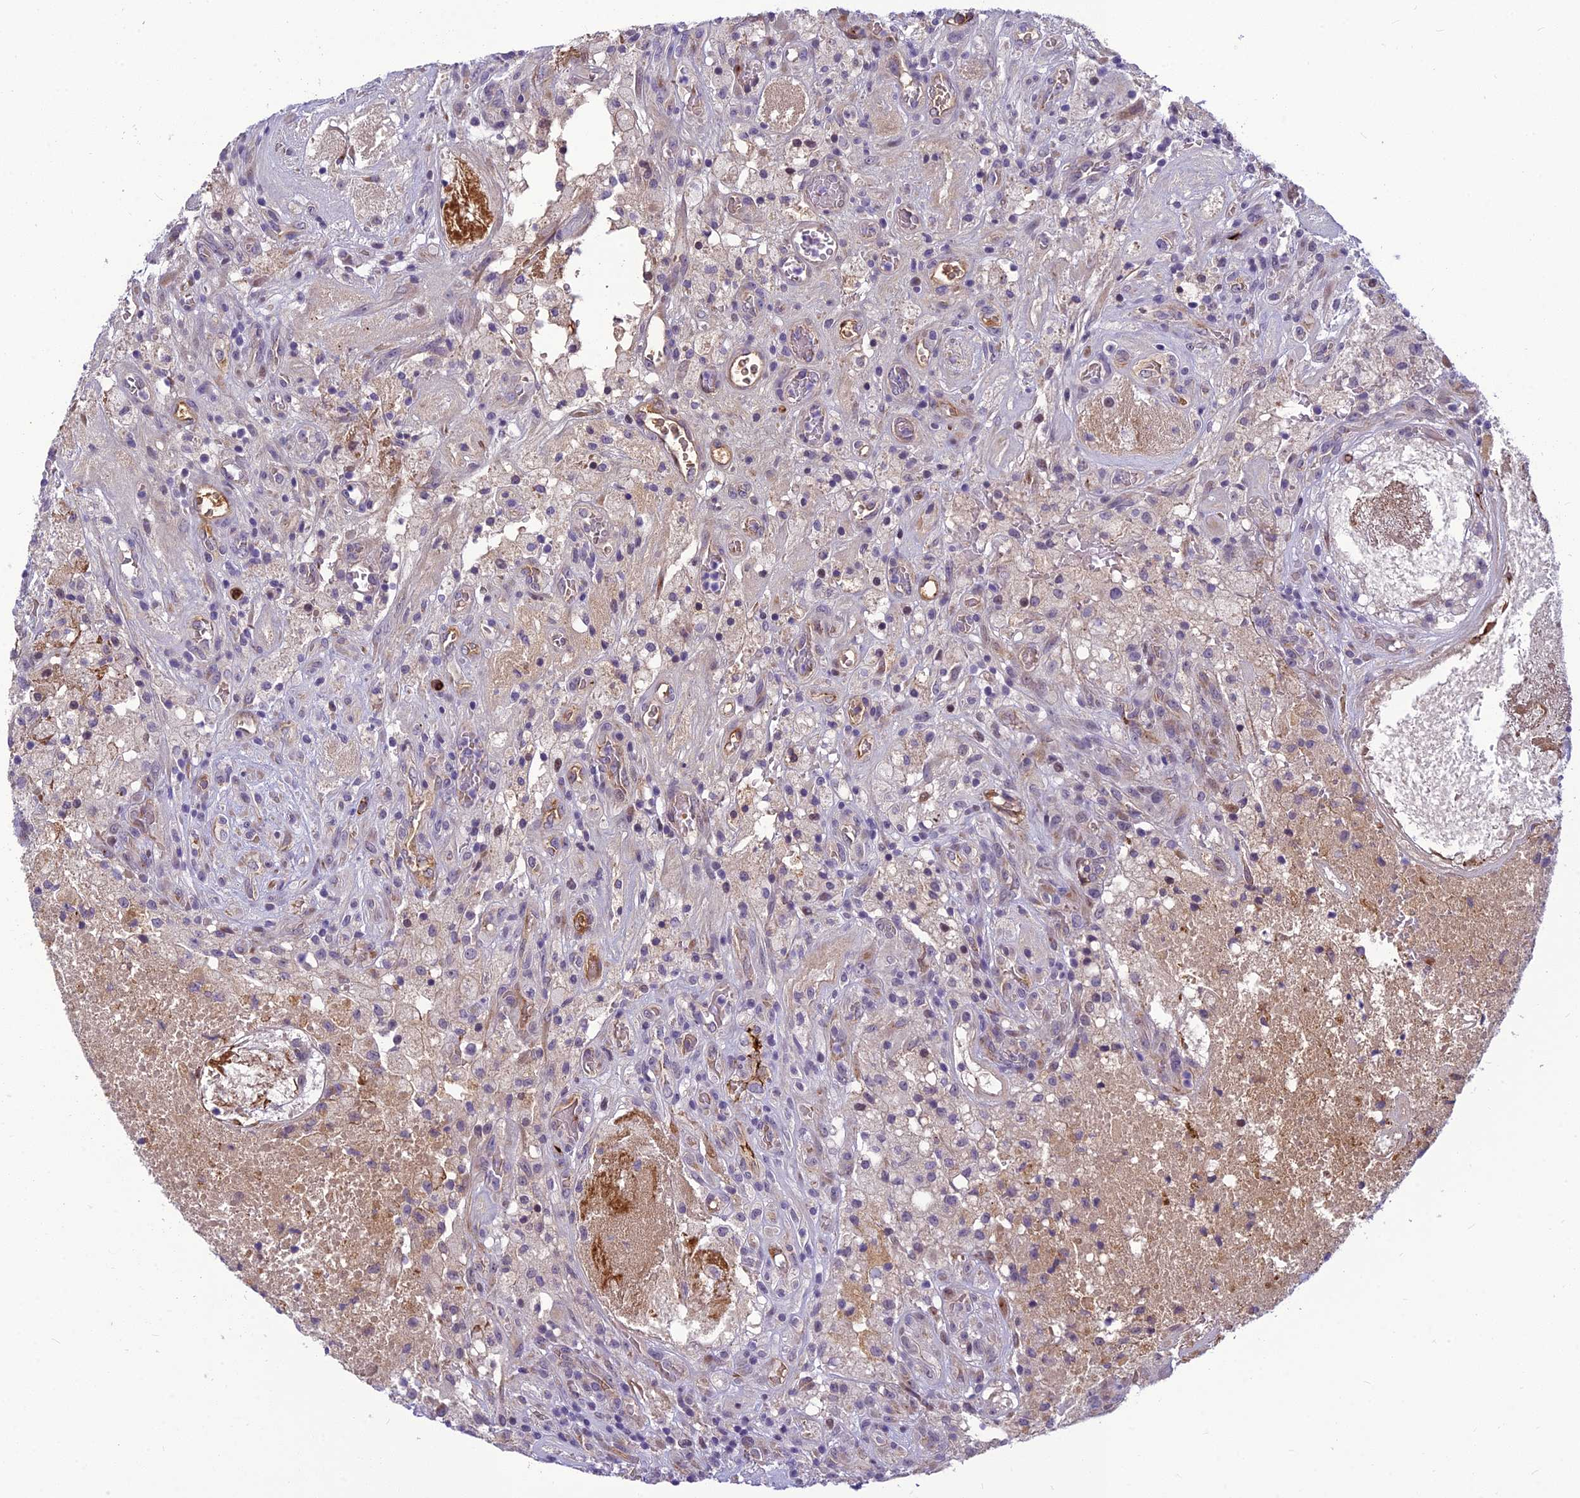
{"staining": {"intensity": "negative", "quantity": "none", "location": "none"}, "tissue": "glioma", "cell_type": "Tumor cells", "image_type": "cancer", "snomed": [{"axis": "morphology", "description": "Glioma, malignant, High grade"}, {"axis": "topography", "description": "Brain"}], "caption": "A photomicrograph of glioma stained for a protein reveals no brown staining in tumor cells.", "gene": "CLEC11A", "patient": {"sex": "male", "age": 76}}